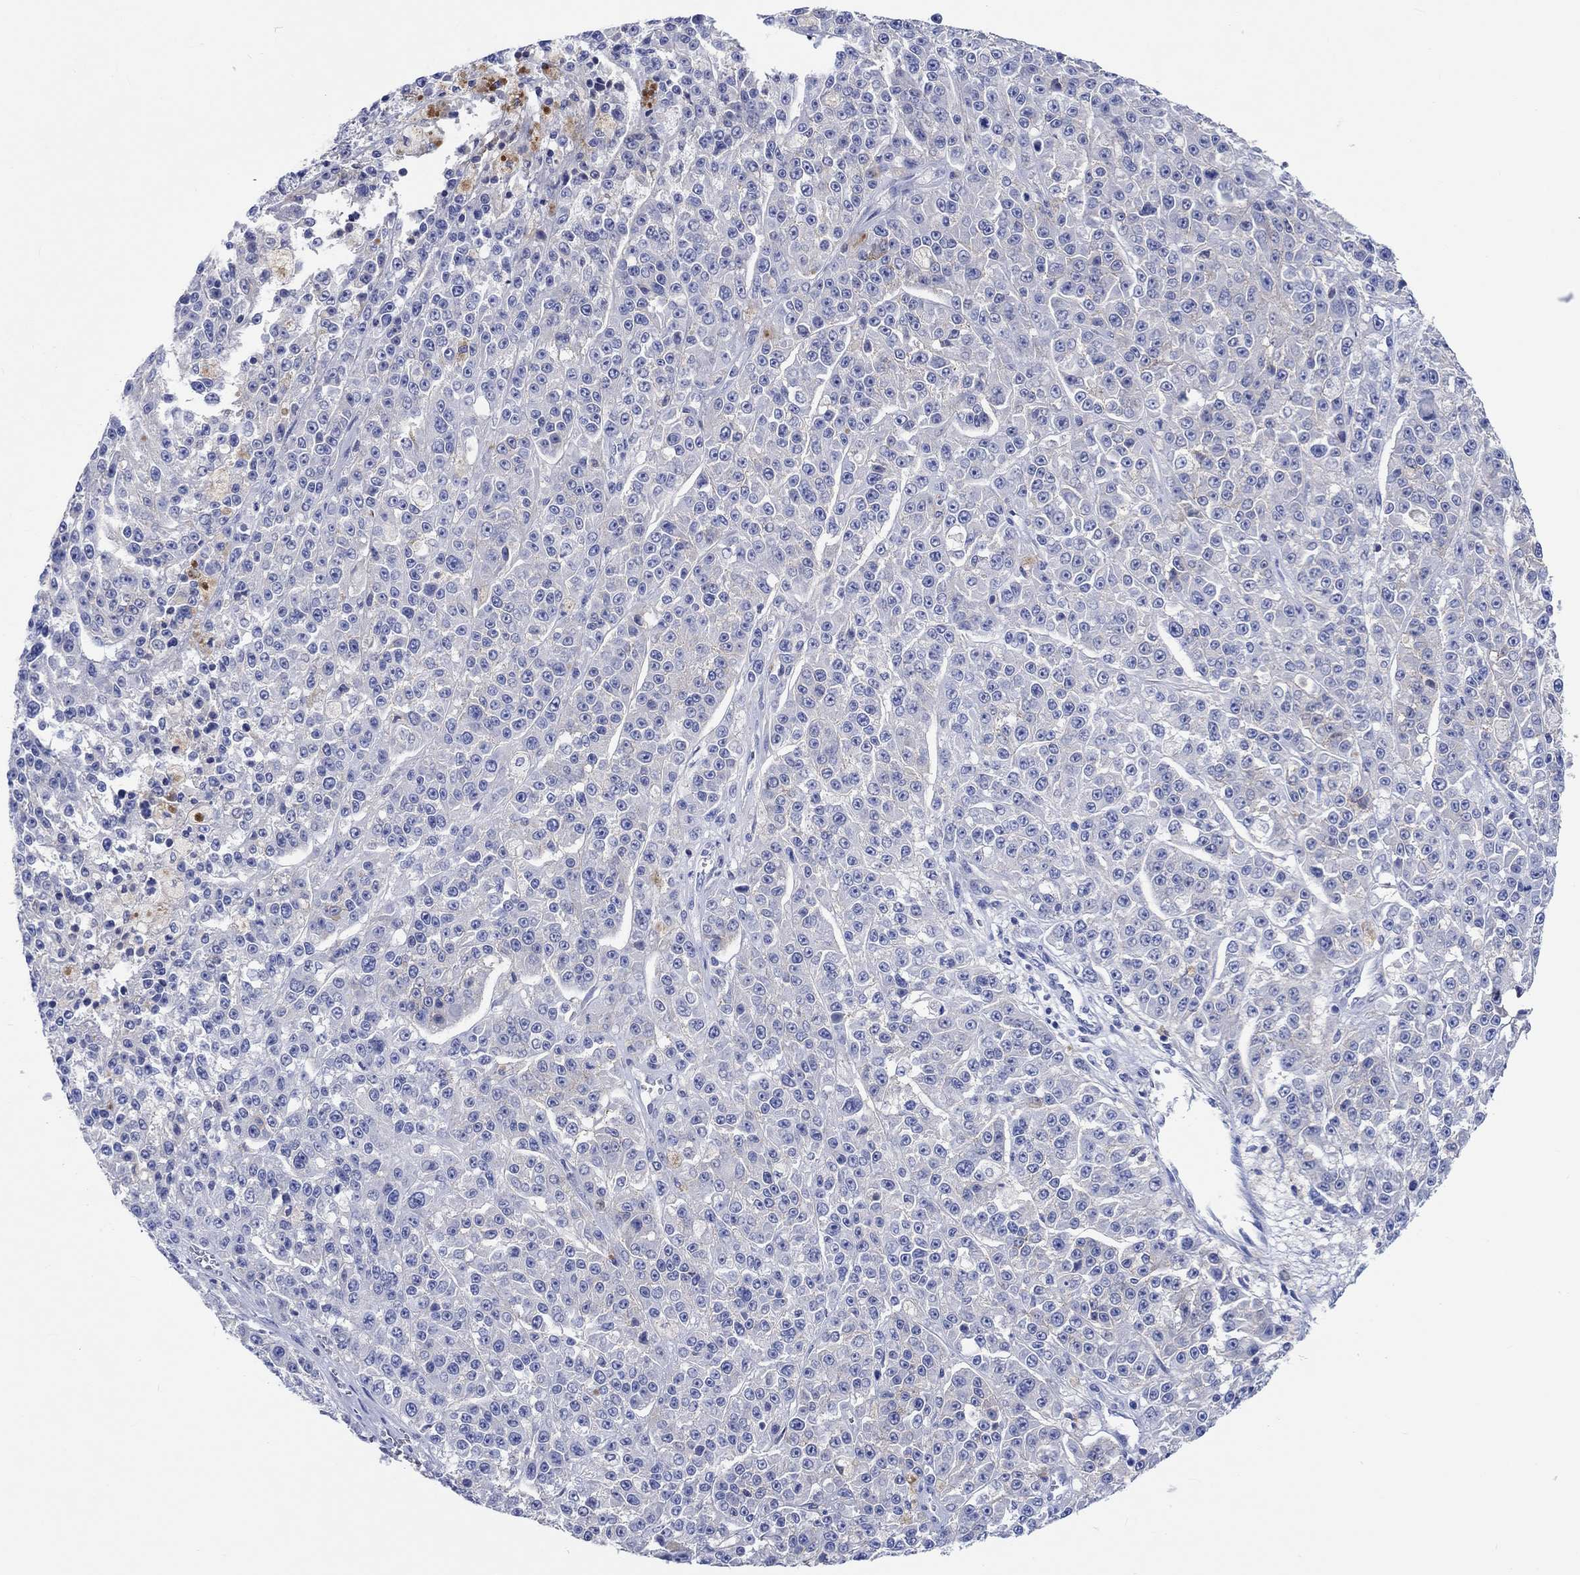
{"staining": {"intensity": "negative", "quantity": "none", "location": "none"}, "tissue": "melanoma", "cell_type": "Tumor cells", "image_type": "cancer", "snomed": [{"axis": "morphology", "description": "Malignant melanoma, NOS"}, {"axis": "topography", "description": "Skin"}], "caption": "Immunohistochemistry of human melanoma reveals no staining in tumor cells. (DAB (3,3'-diaminobenzidine) immunohistochemistry with hematoxylin counter stain).", "gene": "SHISA4", "patient": {"sex": "female", "age": 58}}